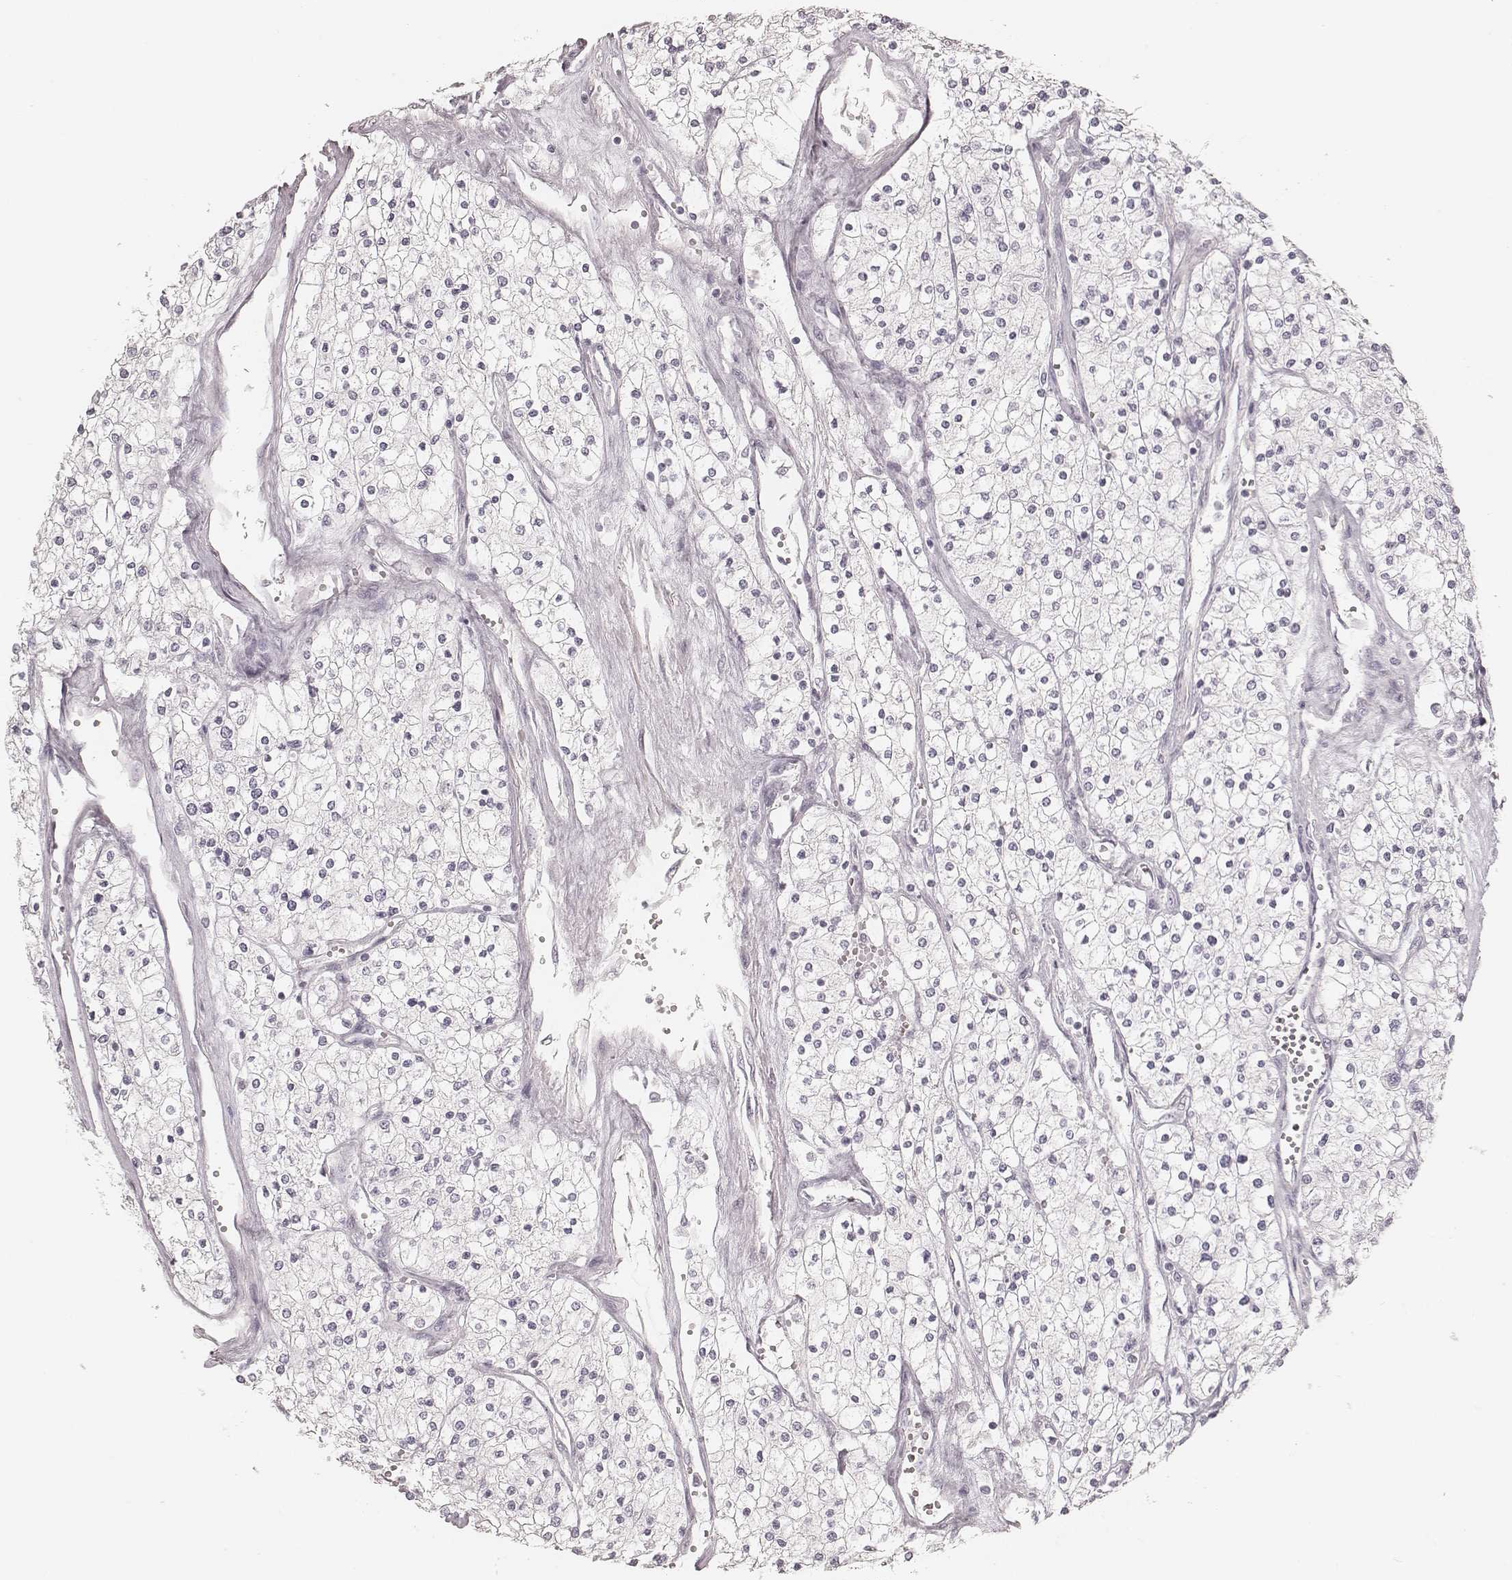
{"staining": {"intensity": "negative", "quantity": "none", "location": "none"}, "tissue": "renal cancer", "cell_type": "Tumor cells", "image_type": "cancer", "snomed": [{"axis": "morphology", "description": "Adenocarcinoma, NOS"}, {"axis": "topography", "description": "Kidney"}], "caption": "This is an immunohistochemistry micrograph of renal cancer. There is no expression in tumor cells.", "gene": "SPATA24", "patient": {"sex": "male", "age": 80}}